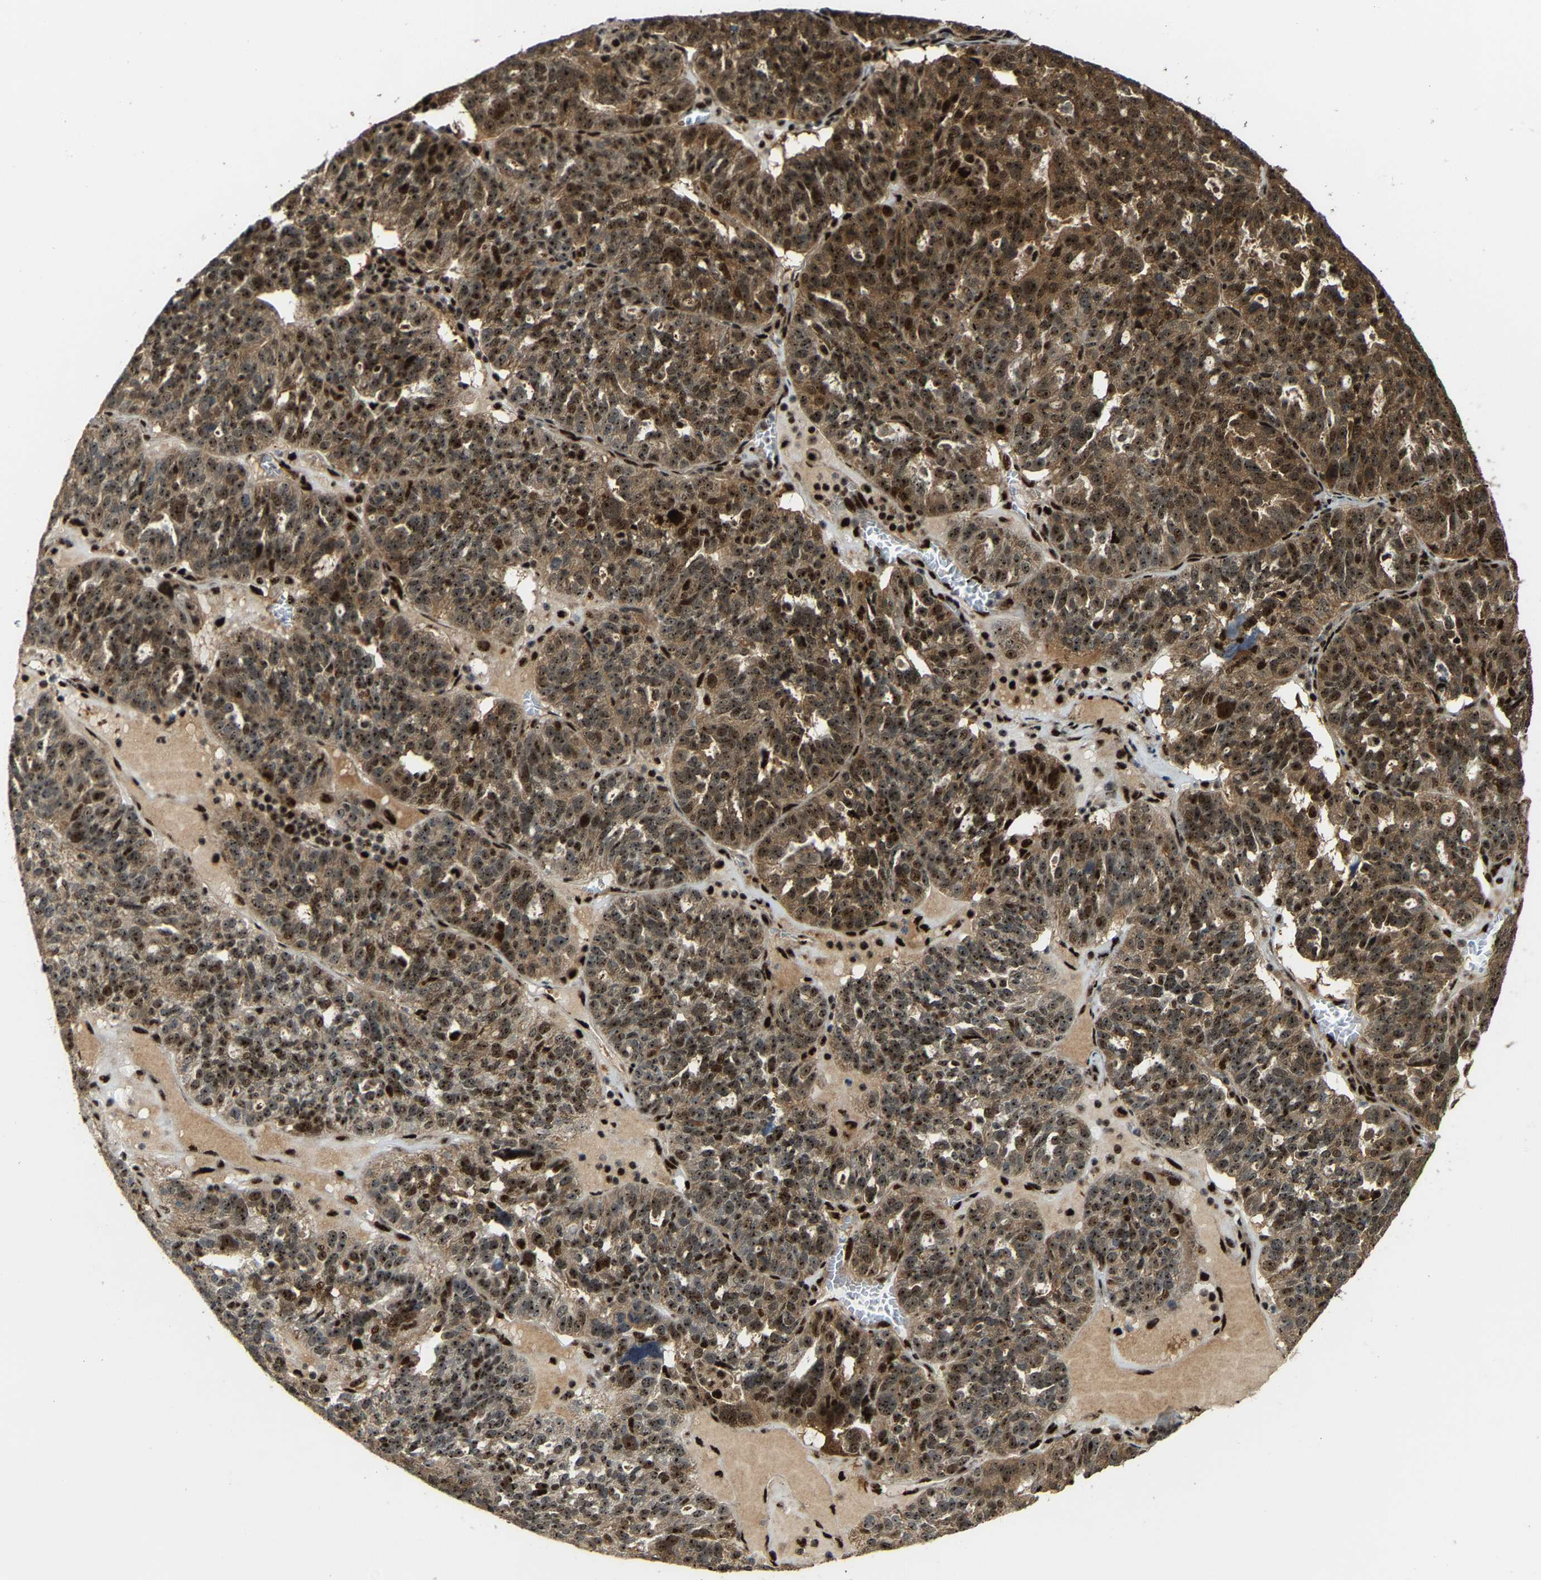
{"staining": {"intensity": "moderate", "quantity": ">75%", "location": "cytoplasmic/membranous,nuclear"}, "tissue": "ovarian cancer", "cell_type": "Tumor cells", "image_type": "cancer", "snomed": [{"axis": "morphology", "description": "Cystadenocarcinoma, serous, NOS"}, {"axis": "topography", "description": "Ovary"}], "caption": "Ovarian cancer tissue demonstrates moderate cytoplasmic/membranous and nuclear staining in approximately >75% of tumor cells", "gene": "ZNF687", "patient": {"sex": "female", "age": 59}}